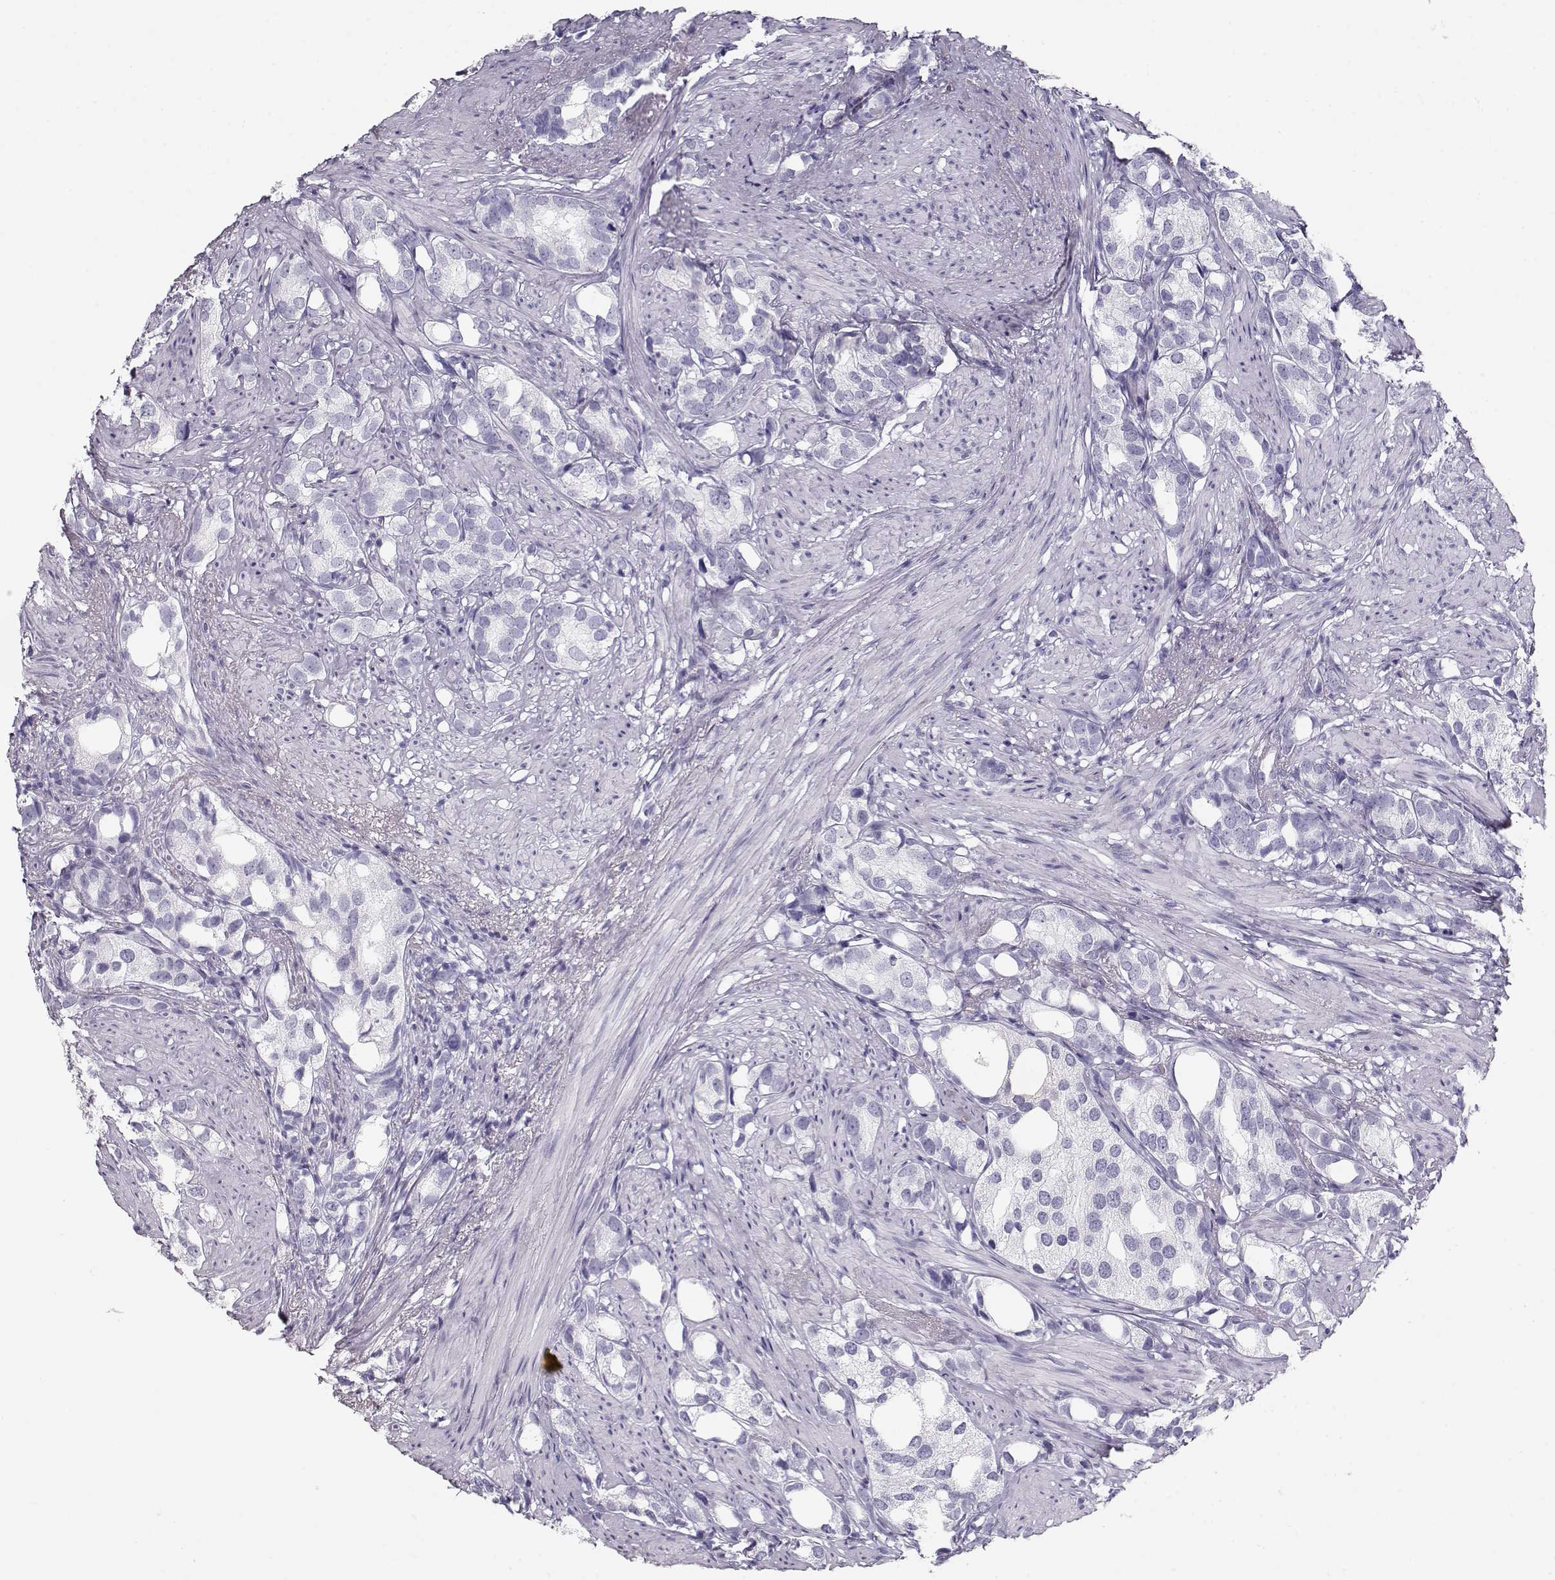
{"staining": {"intensity": "negative", "quantity": "none", "location": "none"}, "tissue": "prostate cancer", "cell_type": "Tumor cells", "image_type": "cancer", "snomed": [{"axis": "morphology", "description": "Adenocarcinoma, High grade"}, {"axis": "topography", "description": "Prostate"}], "caption": "IHC image of prostate cancer stained for a protein (brown), which displays no positivity in tumor cells.", "gene": "MAGEC1", "patient": {"sex": "male", "age": 82}}